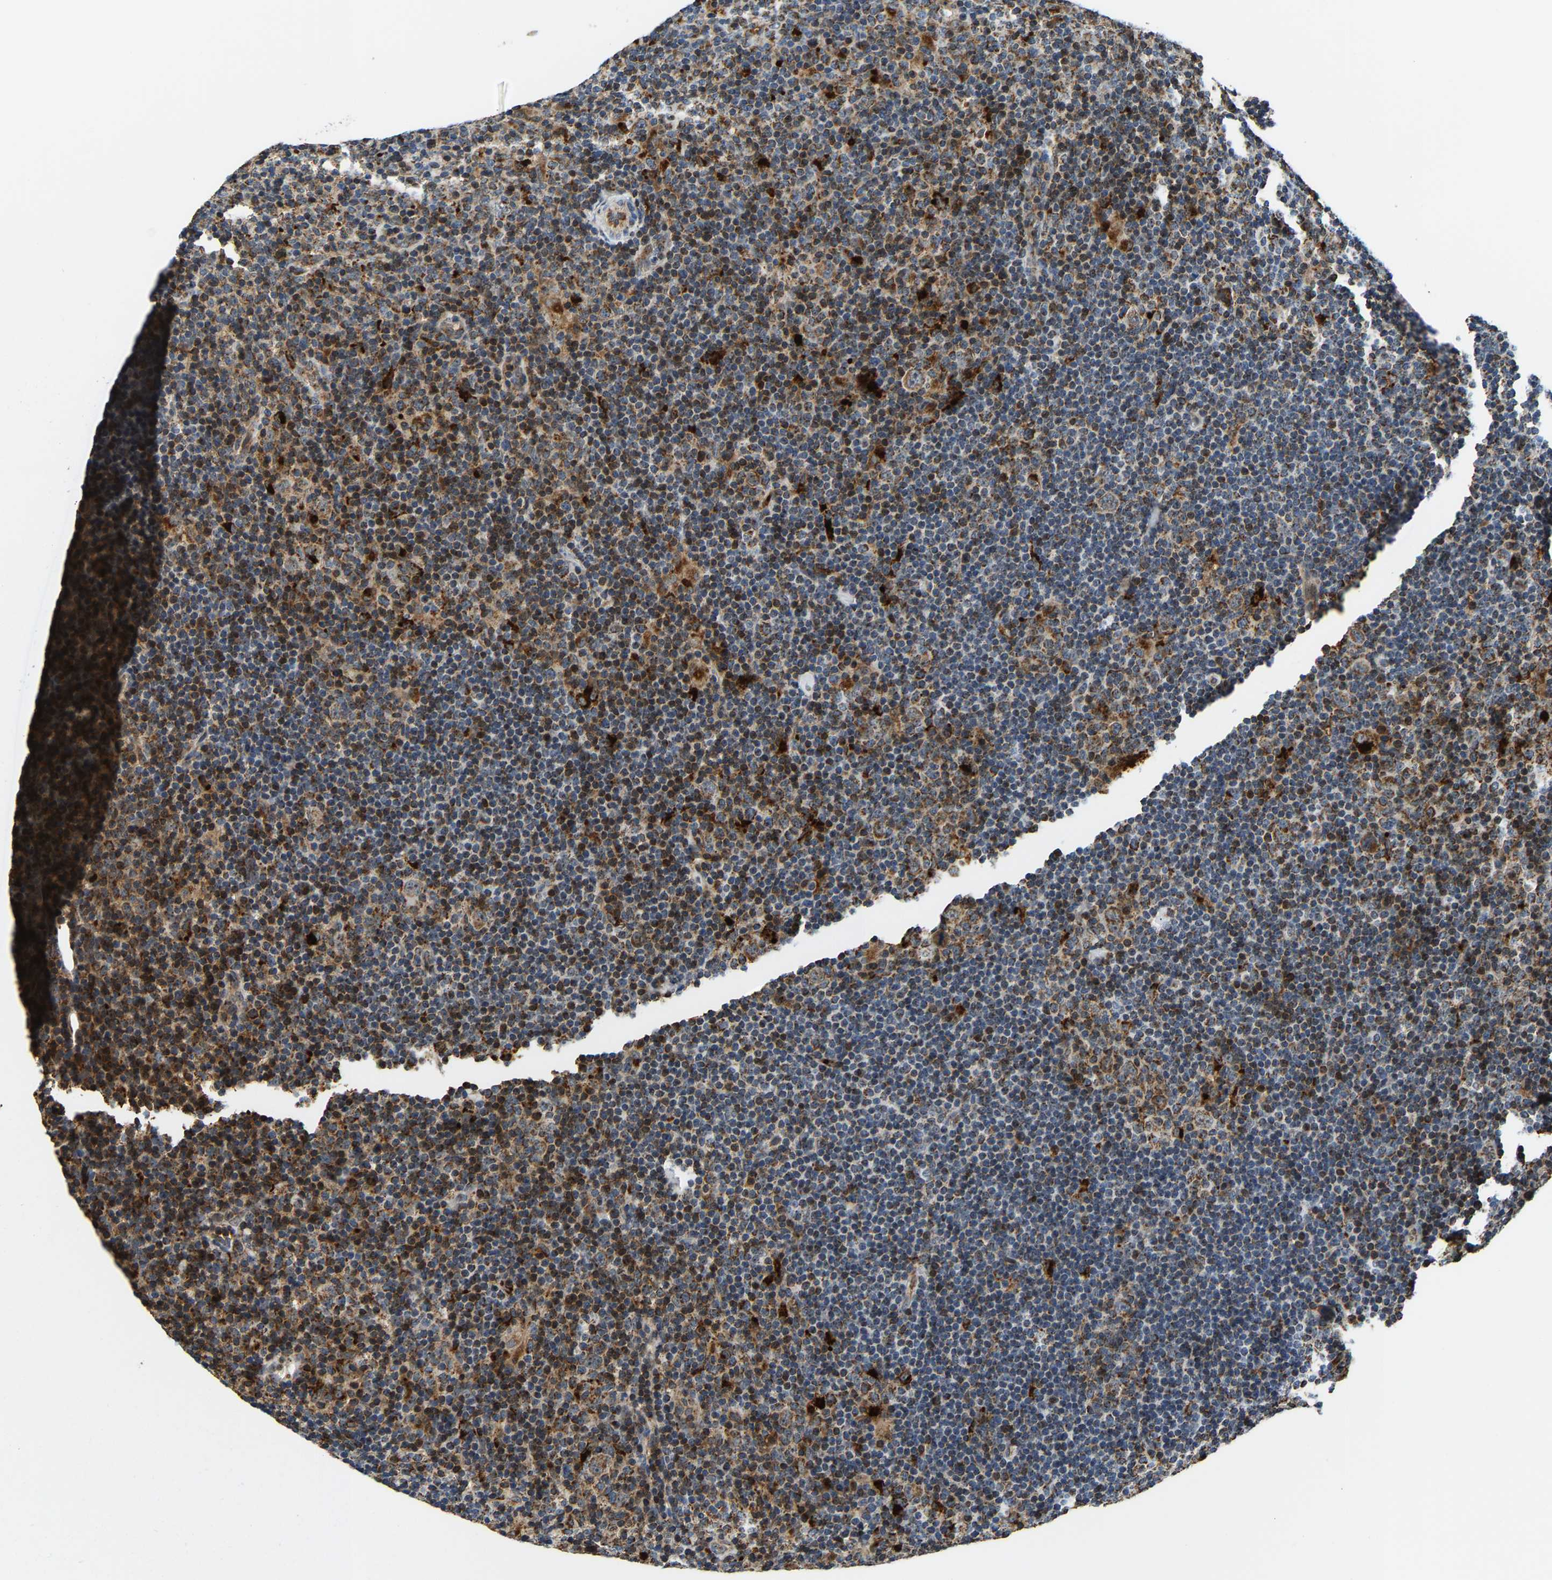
{"staining": {"intensity": "weak", "quantity": ">75%", "location": "cytoplasmic/membranous"}, "tissue": "lymphoma", "cell_type": "Tumor cells", "image_type": "cancer", "snomed": [{"axis": "morphology", "description": "Hodgkin's disease, NOS"}, {"axis": "topography", "description": "Lymph node"}], "caption": "High-magnification brightfield microscopy of lymphoma stained with DAB (brown) and counterstained with hematoxylin (blue). tumor cells exhibit weak cytoplasmic/membranous positivity is present in about>75% of cells.", "gene": "GIMAP7", "patient": {"sex": "female", "age": 57}}